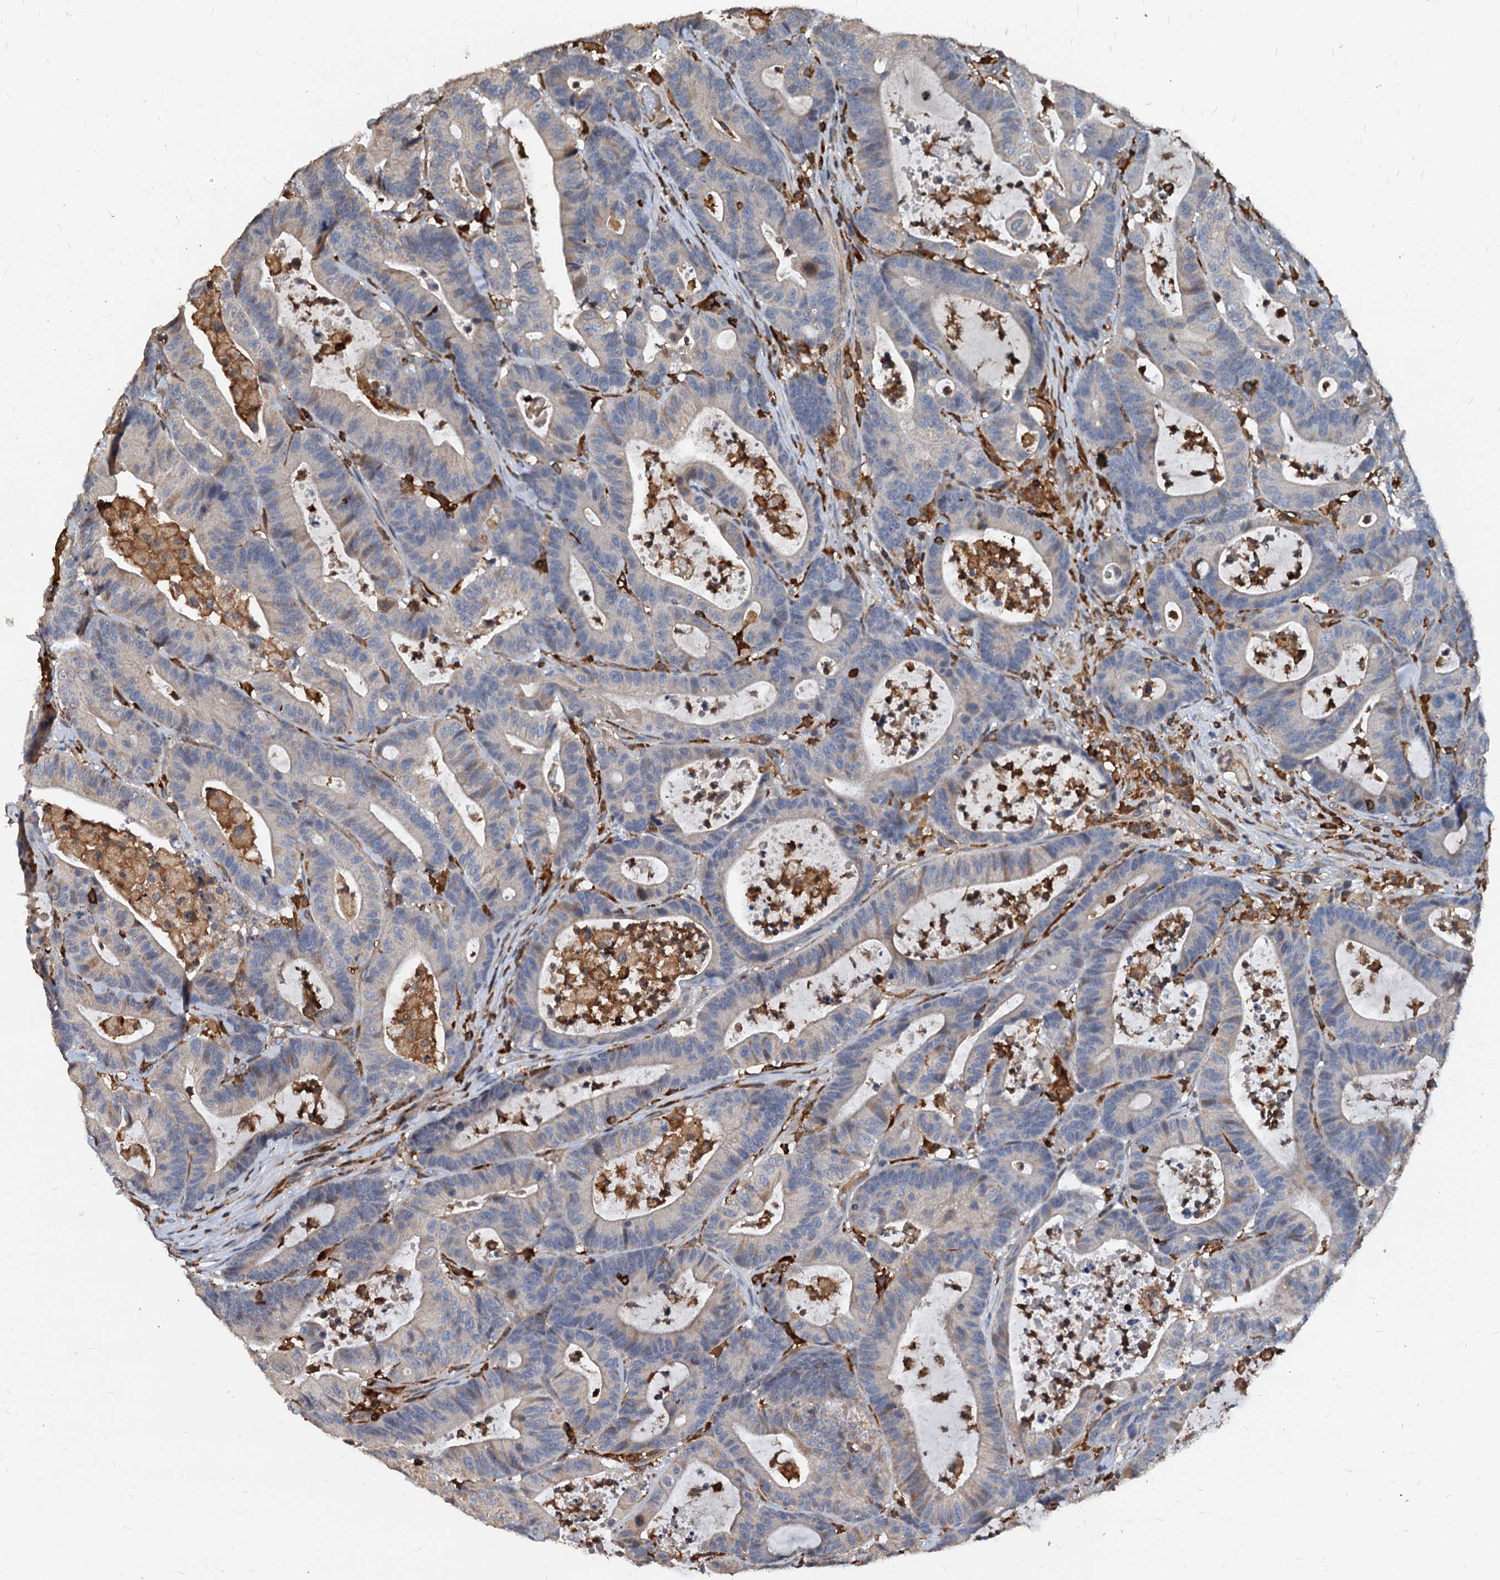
{"staining": {"intensity": "negative", "quantity": "none", "location": "none"}, "tissue": "colorectal cancer", "cell_type": "Tumor cells", "image_type": "cancer", "snomed": [{"axis": "morphology", "description": "Adenocarcinoma, NOS"}, {"axis": "topography", "description": "Colon"}], "caption": "An immunohistochemistry (IHC) micrograph of colorectal cancer (adenocarcinoma) is shown. There is no staining in tumor cells of colorectal cancer (adenocarcinoma).", "gene": "LCP2", "patient": {"sex": "female", "age": 84}}